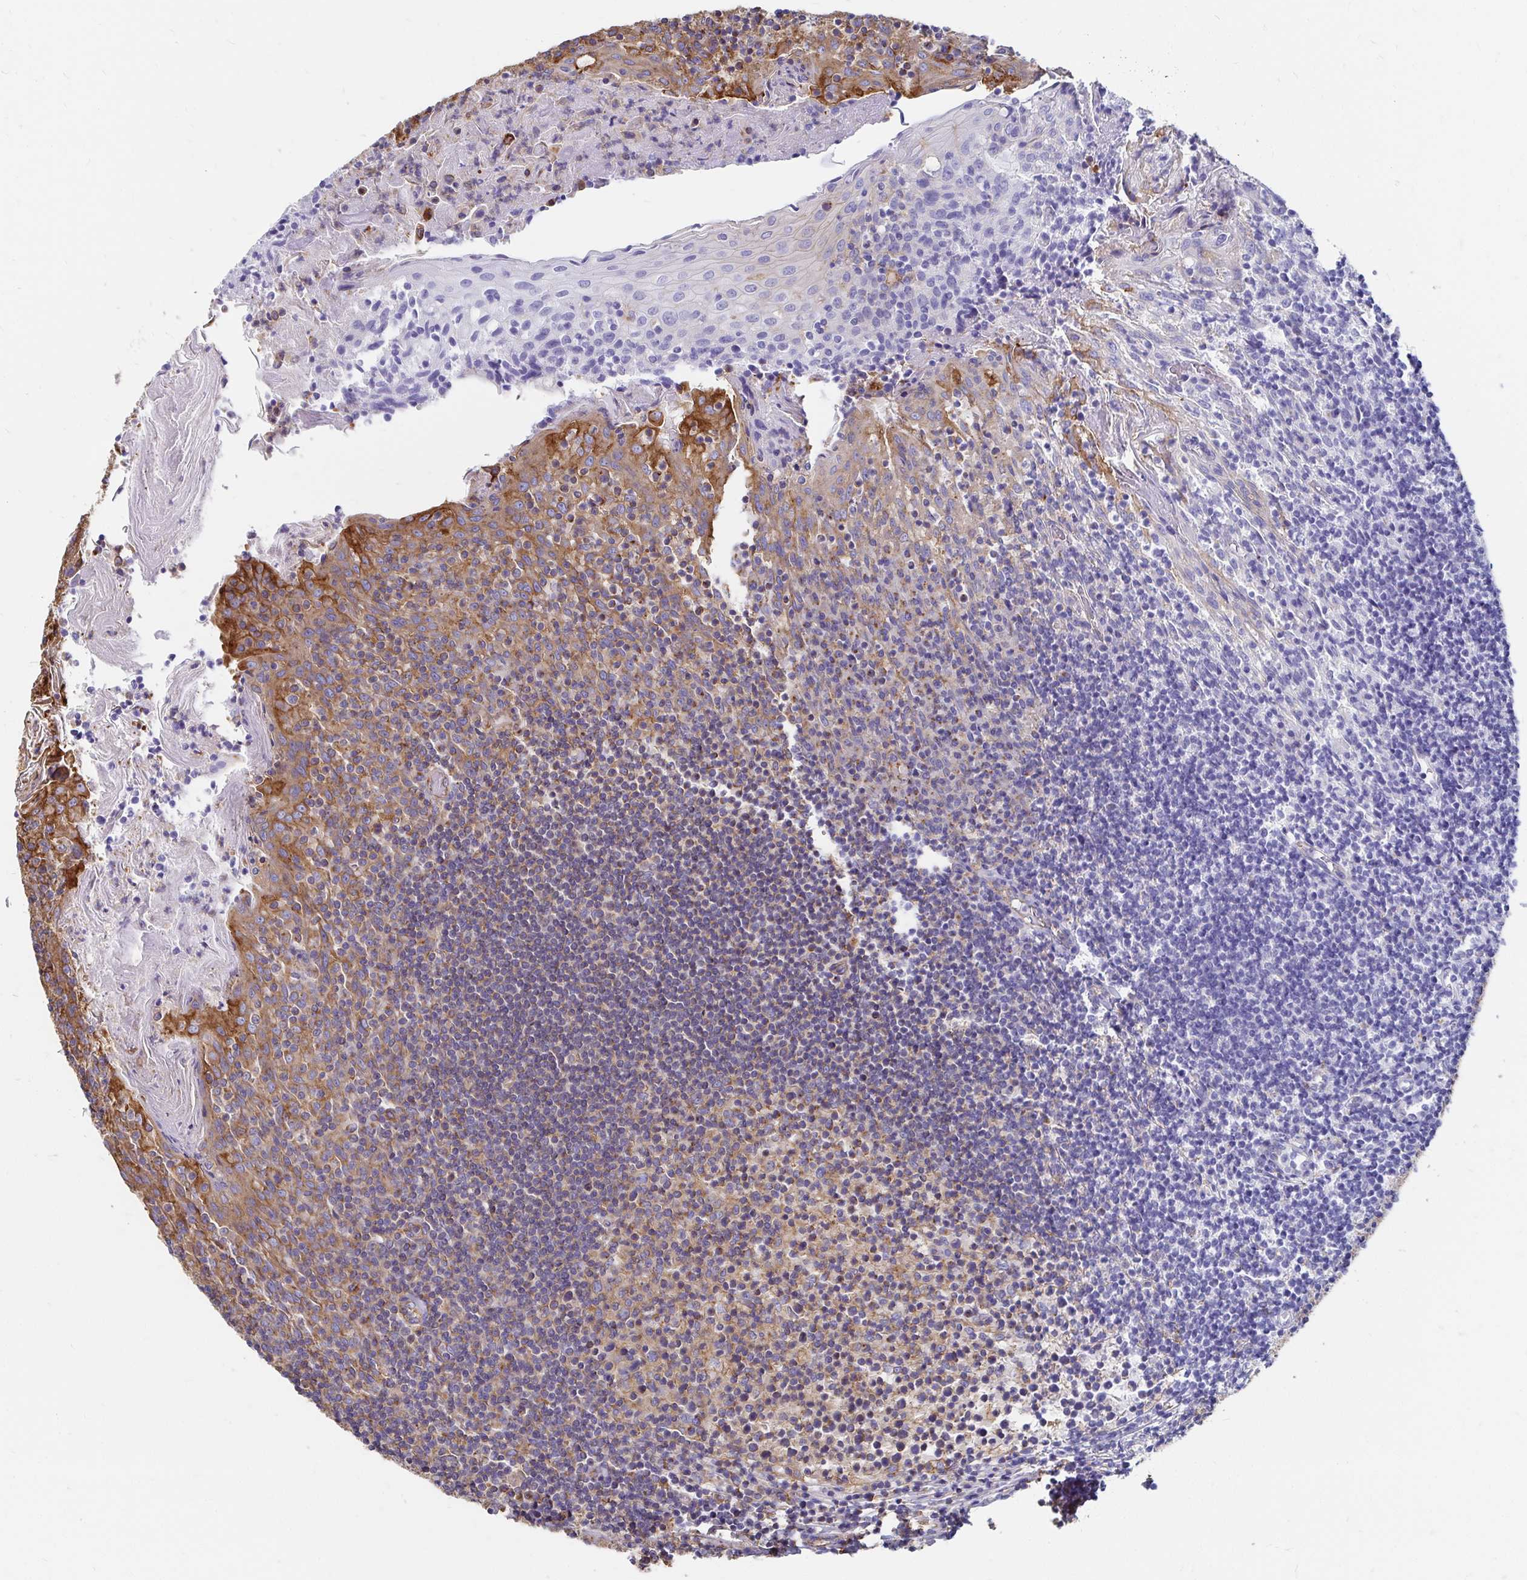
{"staining": {"intensity": "moderate", "quantity": ">75%", "location": "cytoplasmic/membranous"}, "tissue": "tonsil", "cell_type": "Germinal center cells", "image_type": "normal", "snomed": [{"axis": "morphology", "description": "Normal tissue, NOS"}, {"axis": "topography", "description": "Tonsil"}], "caption": "Immunohistochemical staining of normal human tonsil reveals >75% levels of moderate cytoplasmic/membranous protein positivity in about >75% of germinal center cells.", "gene": "CLTC", "patient": {"sex": "female", "age": 10}}